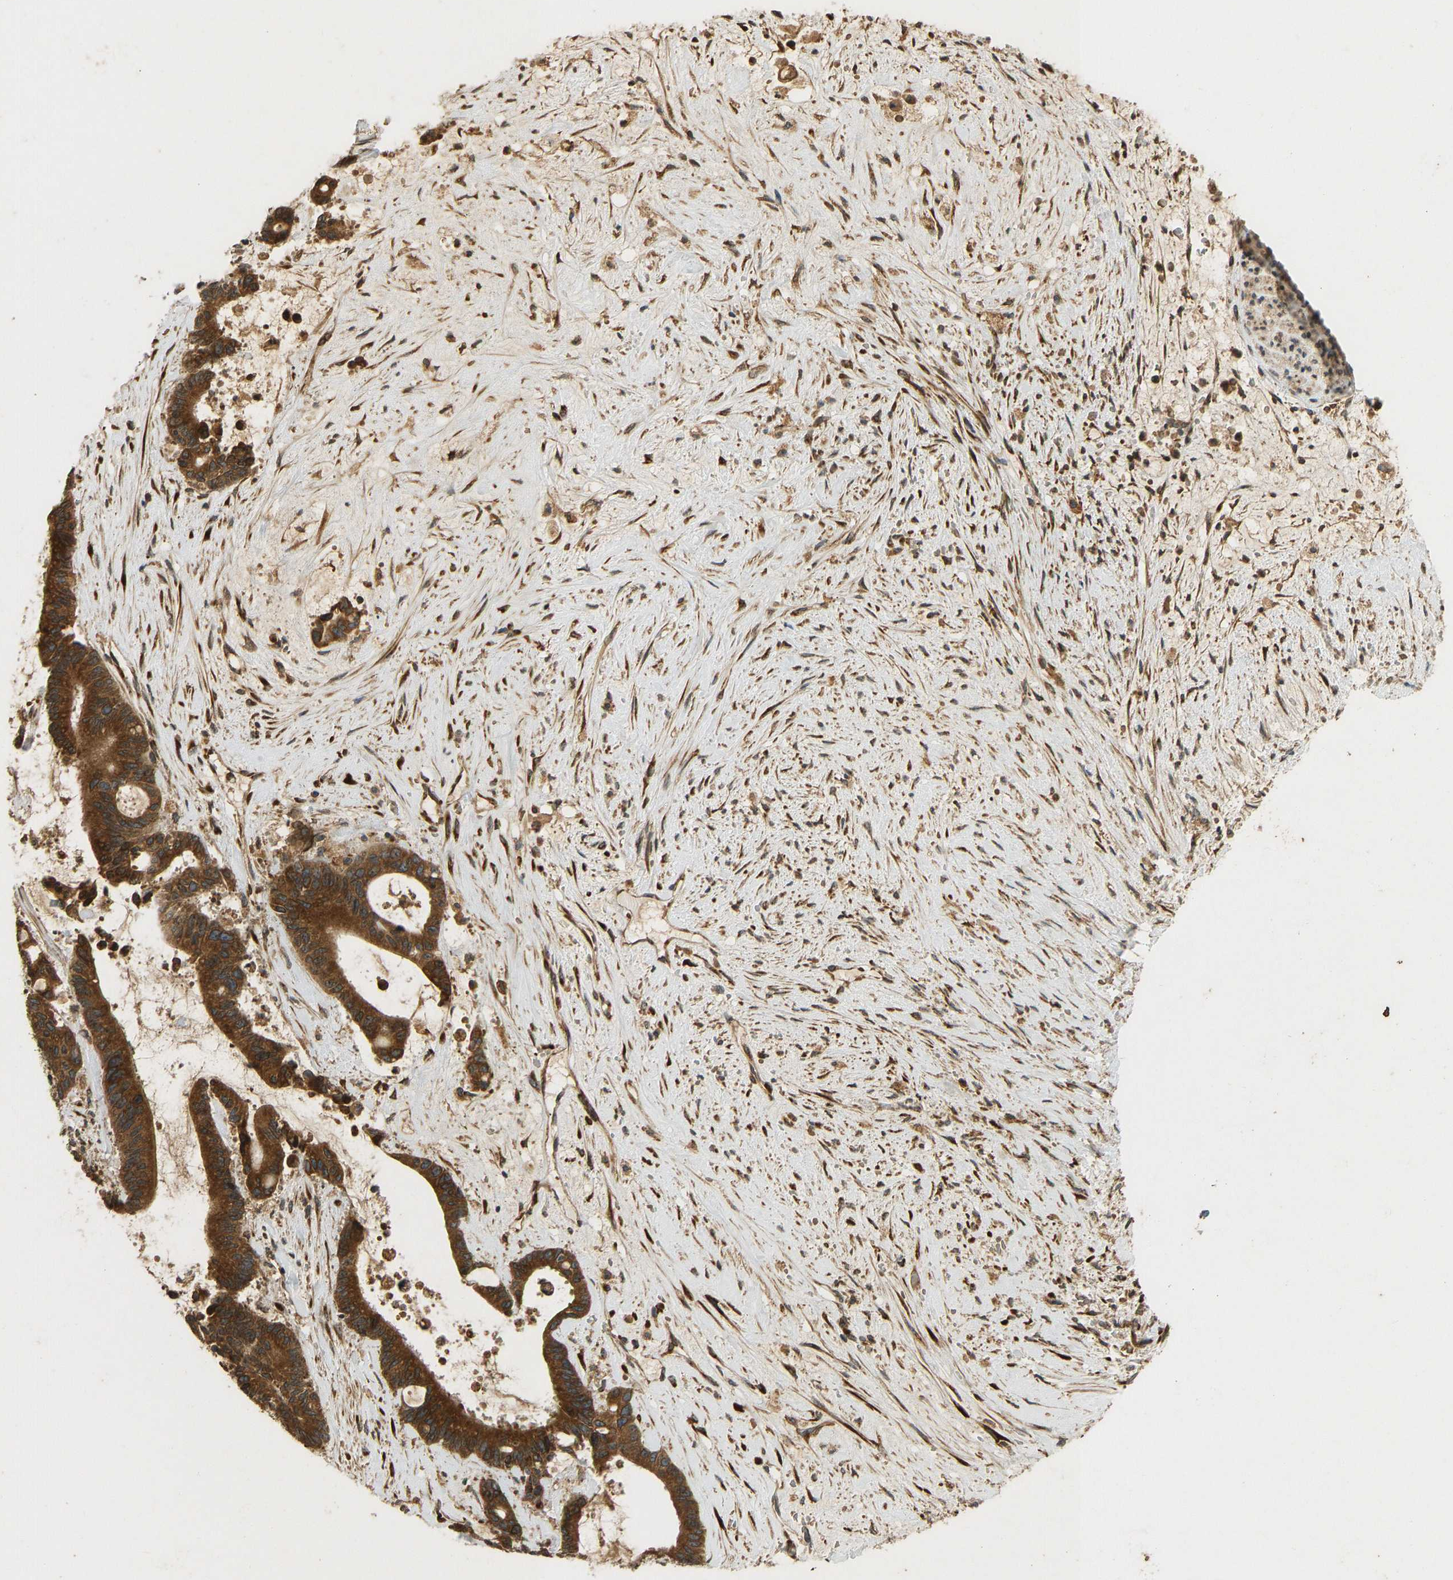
{"staining": {"intensity": "strong", "quantity": ">75%", "location": "cytoplasmic/membranous"}, "tissue": "liver cancer", "cell_type": "Tumor cells", "image_type": "cancer", "snomed": [{"axis": "morphology", "description": "Normal tissue, NOS"}, {"axis": "morphology", "description": "Cholangiocarcinoma"}, {"axis": "topography", "description": "Liver"}, {"axis": "topography", "description": "Peripheral nerve tissue"}], "caption": "The immunohistochemical stain labels strong cytoplasmic/membranous positivity in tumor cells of liver cholangiocarcinoma tissue.", "gene": "RPN2", "patient": {"sex": "female", "age": 73}}